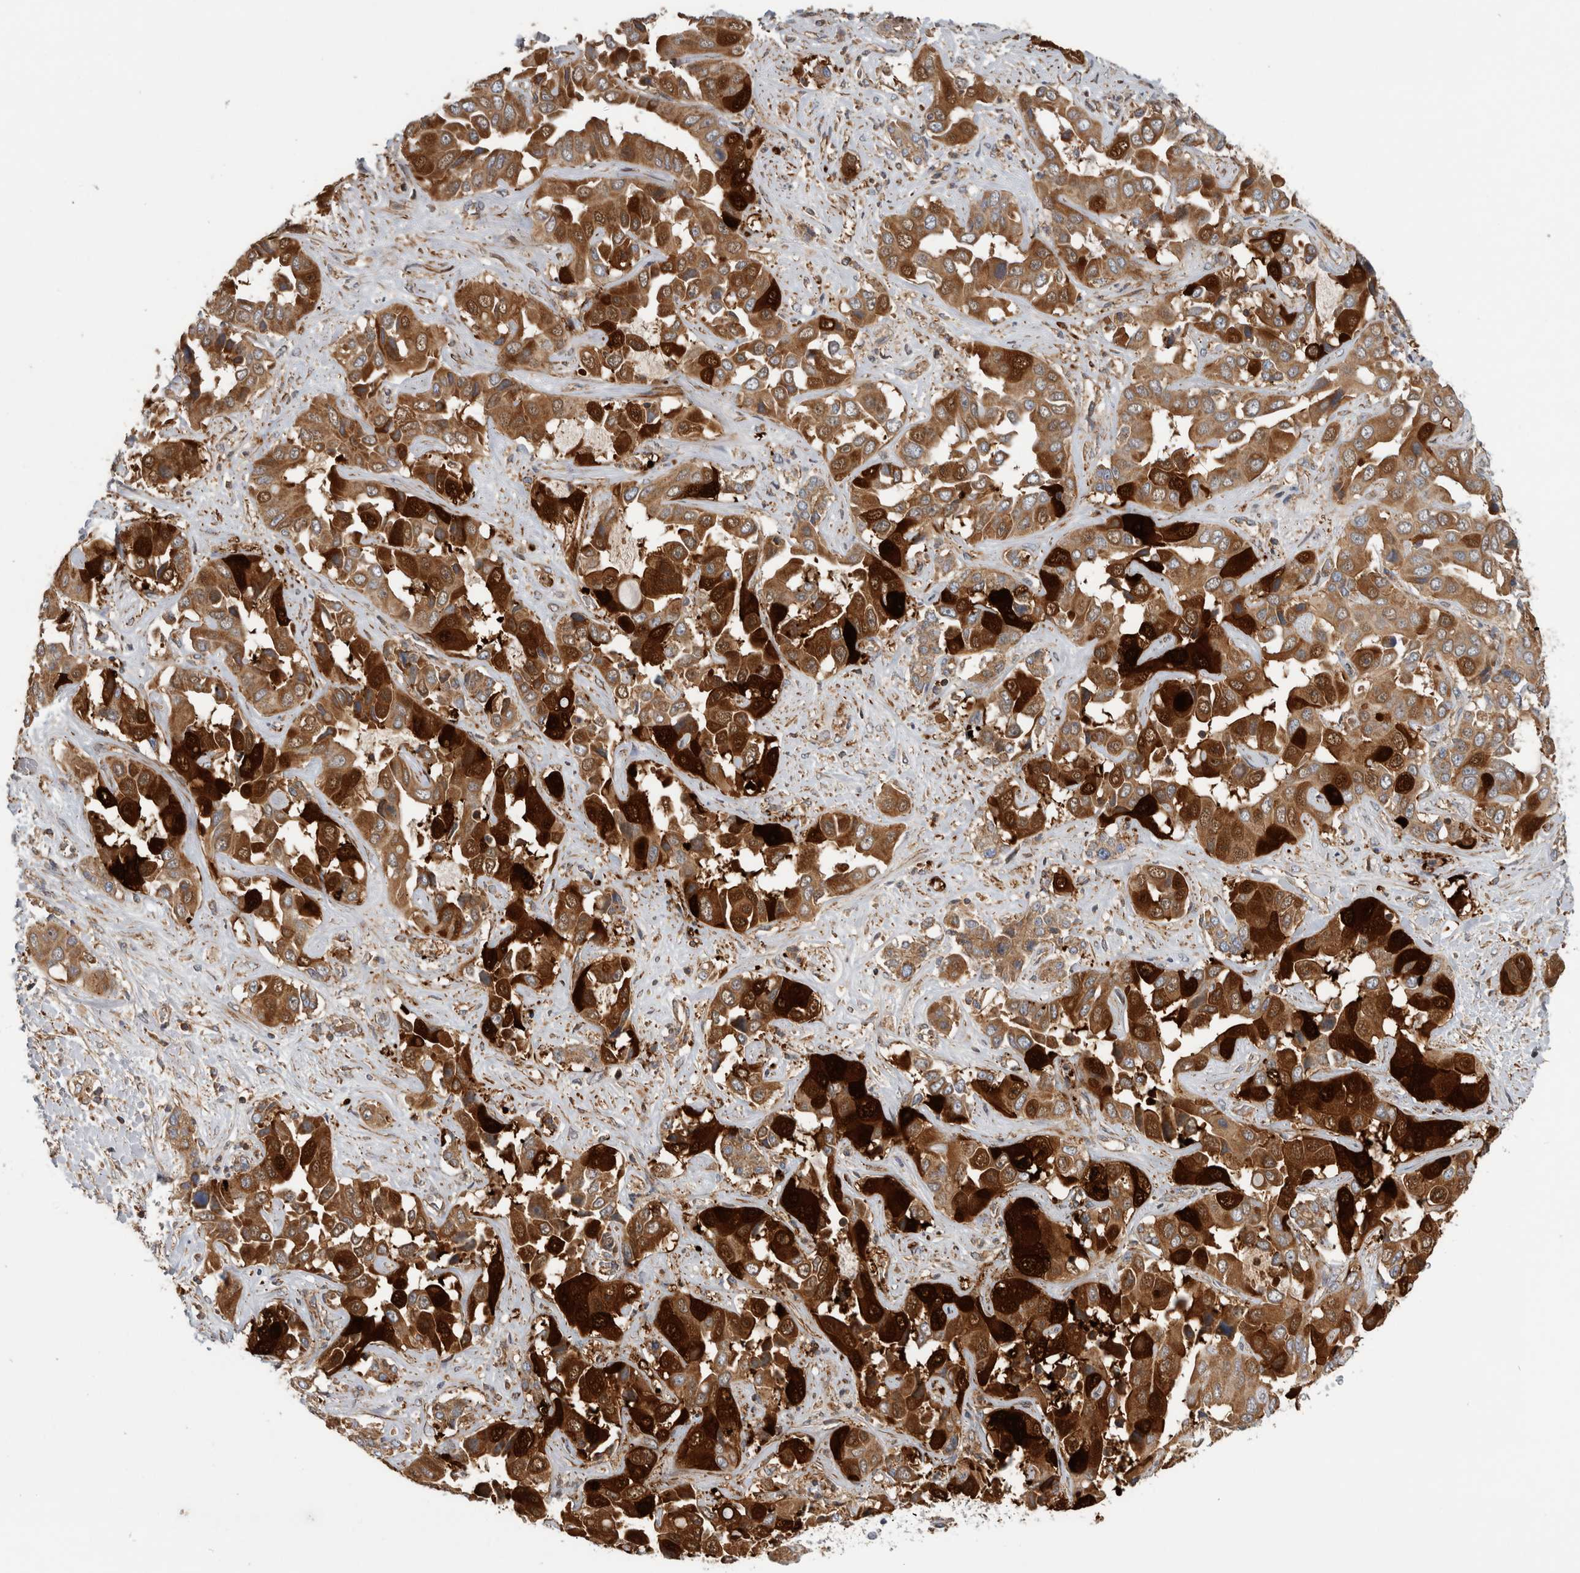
{"staining": {"intensity": "strong", "quantity": ">75%", "location": "cytoplasmic/membranous"}, "tissue": "liver cancer", "cell_type": "Tumor cells", "image_type": "cancer", "snomed": [{"axis": "morphology", "description": "Cholangiocarcinoma"}, {"axis": "topography", "description": "Liver"}], "caption": "This is an image of IHC staining of liver cancer, which shows strong expression in the cytoplasmic/membranous of tumor cells.", "gene": "SFXN2", "patient": {"sex": "female", "age": 52}}